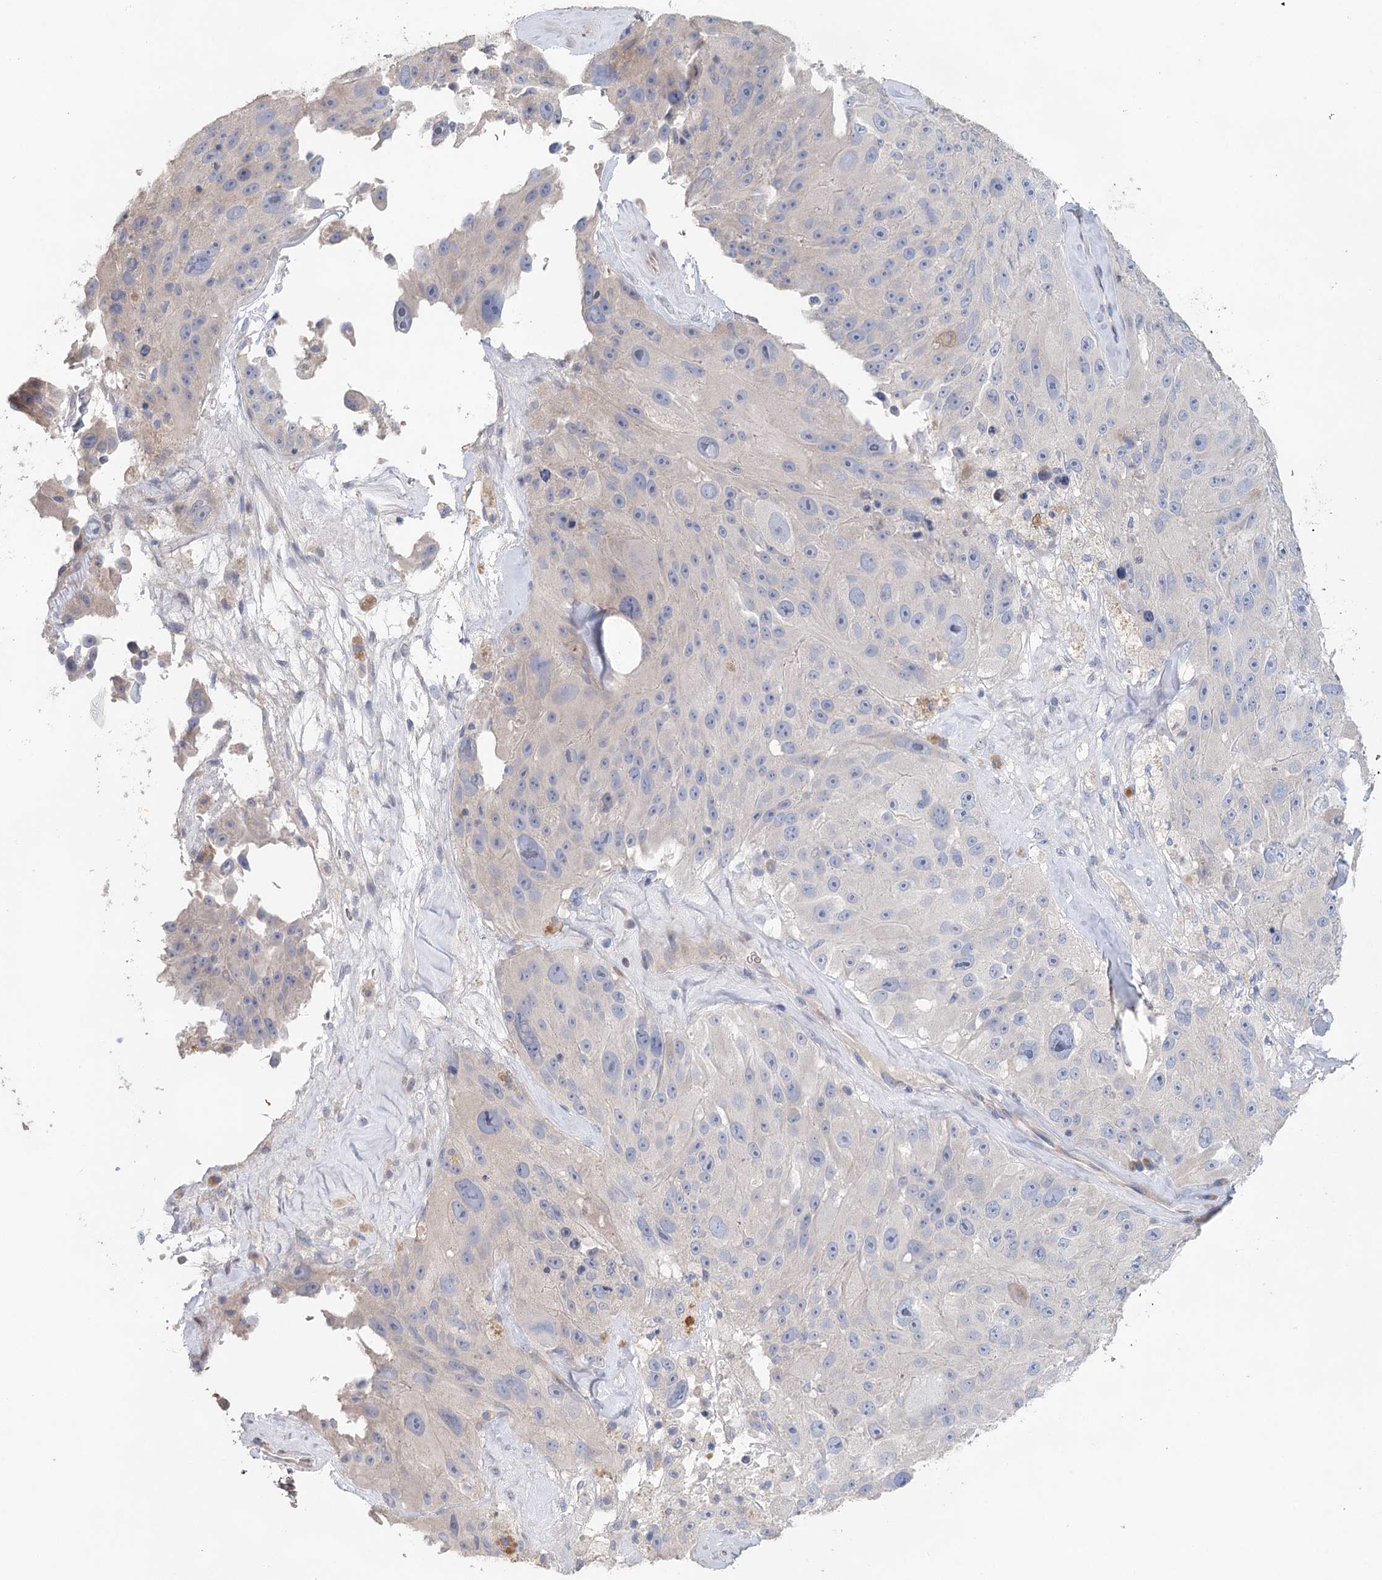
{"staining": {"intensity": "negative", "quantity": "none", "location": "none"}, "tissue": "melanoma", "cell_type": "Tumor cells", "image_type": "cancer", "snomed": [{"axis": "morphology", "description": "Malignant melanoma, Metastatic site"}, {"axis": "topography", "description": "Lymph node"}], "caption": "Tumor cells show no significant expression in melanoma. The staining was performed using DAB to visualize the protein expression in brown, while the nuclei were stained in blue with hematoxylin (Magnification: 20x).", "gene": "MYL6B", "patient": {"sex": "male", "age": 62}}